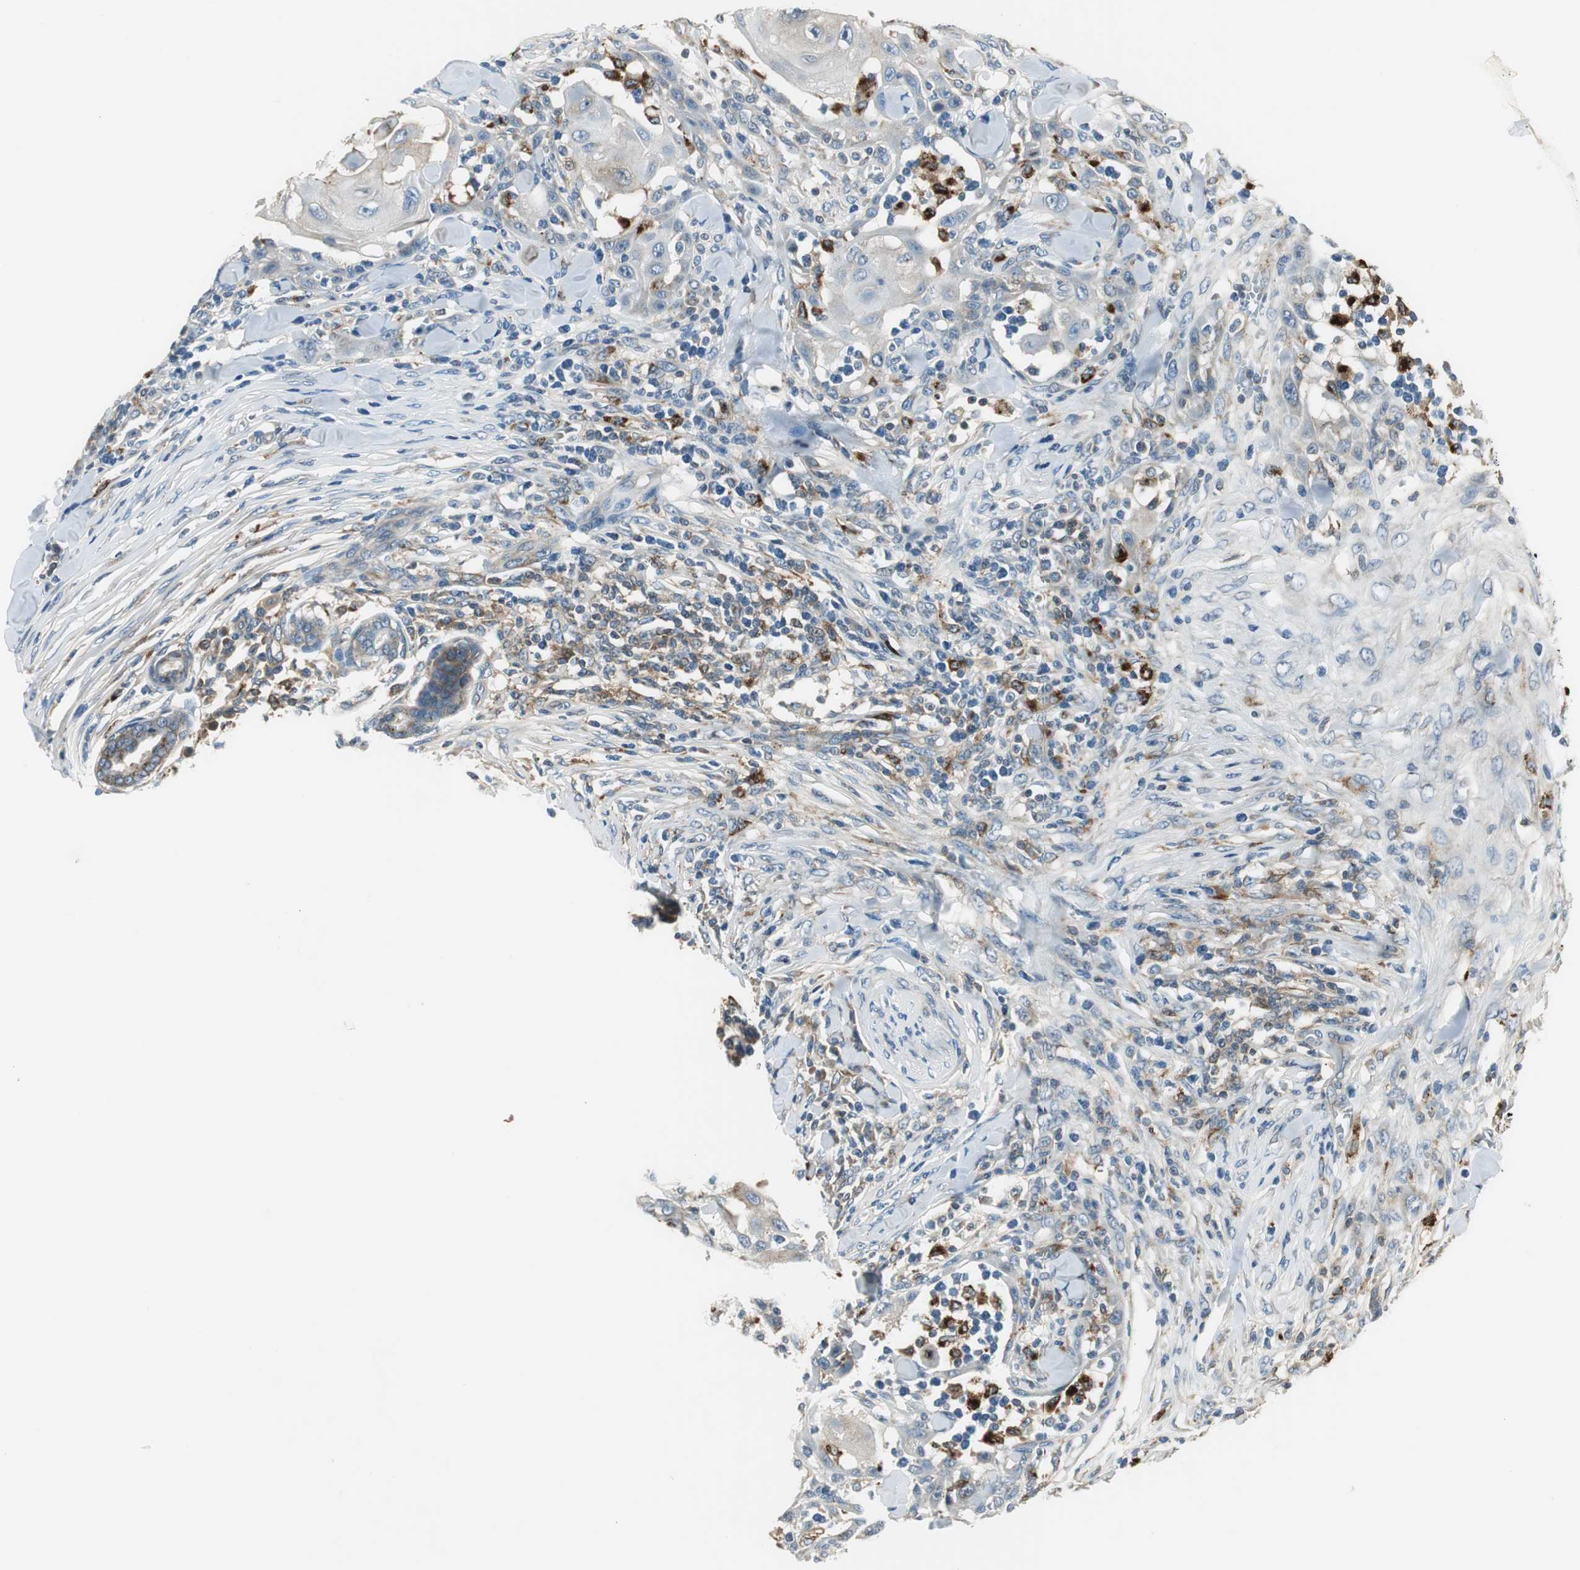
{"staining": {"intensity": "weak", "quantity": "<25%", "location": "cytoplasmic/membranous"}, "tissue": "skin cancer", "cell_type": "Tumor cells", "image_type": "cancer", "snomed": [{"axis": "morphology", "description": "Squamous cell carcinoma, NOS"}, {"axis": "topography", "description": "Skin"}], "caption": "Protein analysis of squamous cell carcinoma (skin) demonstrates no significant staining in tumor cells.", "gene": "NCK1", "patient": {"sex": "male", "age": 24}}